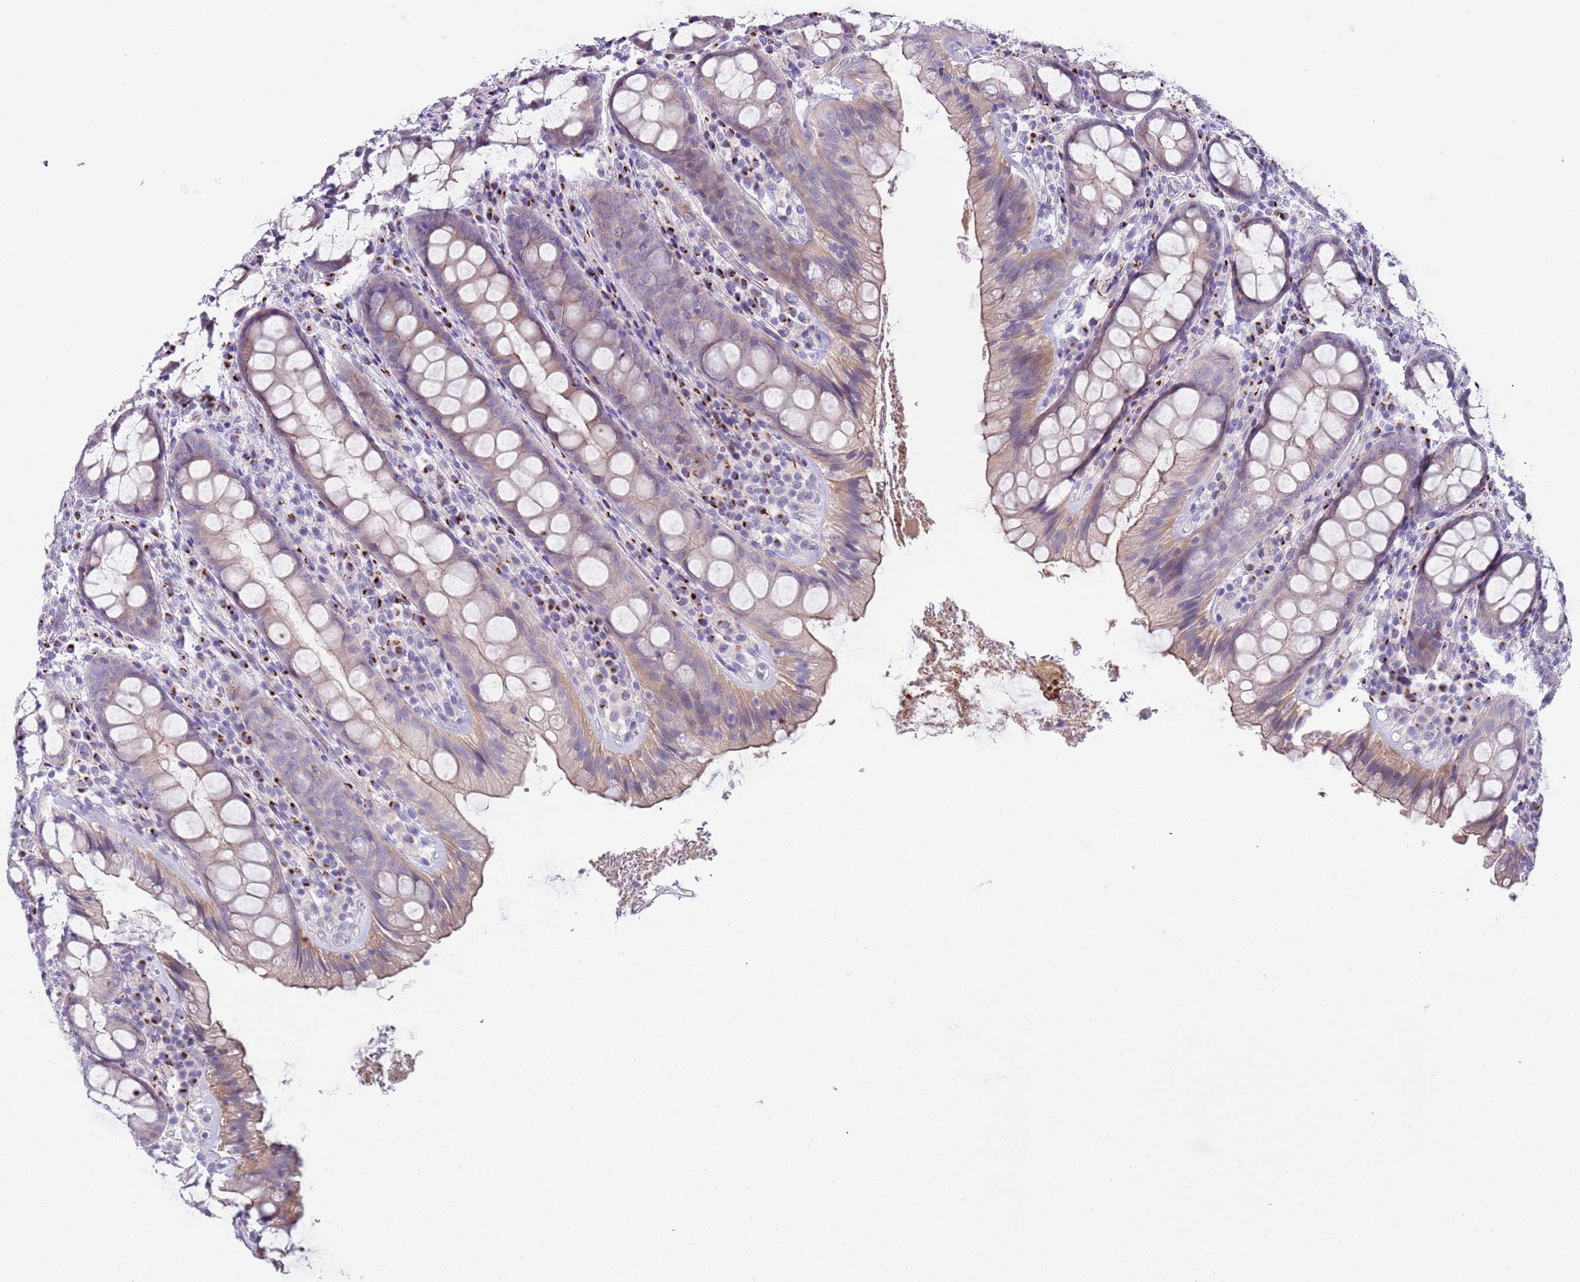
{"staining": {"intensity": "weak", "quantity": "25%-75%", "location": "cytoplasmic/membranous"}, "tissue": "rectum", "cell_type": "Glandular cells", "image_type": "normal", "snomed": [{"axis": "morphology", "description": "Normal tissue, NOS"}, {"axis": "topography", "description": "Rectum"}], "caption": "This photomicrograph shows immunohistochemistry (IHC) staining of unremarkable human rectum, with low weak cytoplasmic/membranous positivity in approximately 25%-75% of glandular cells.", "gene": "C2CD3", "patient": {"sex": "male", "age": 83}}